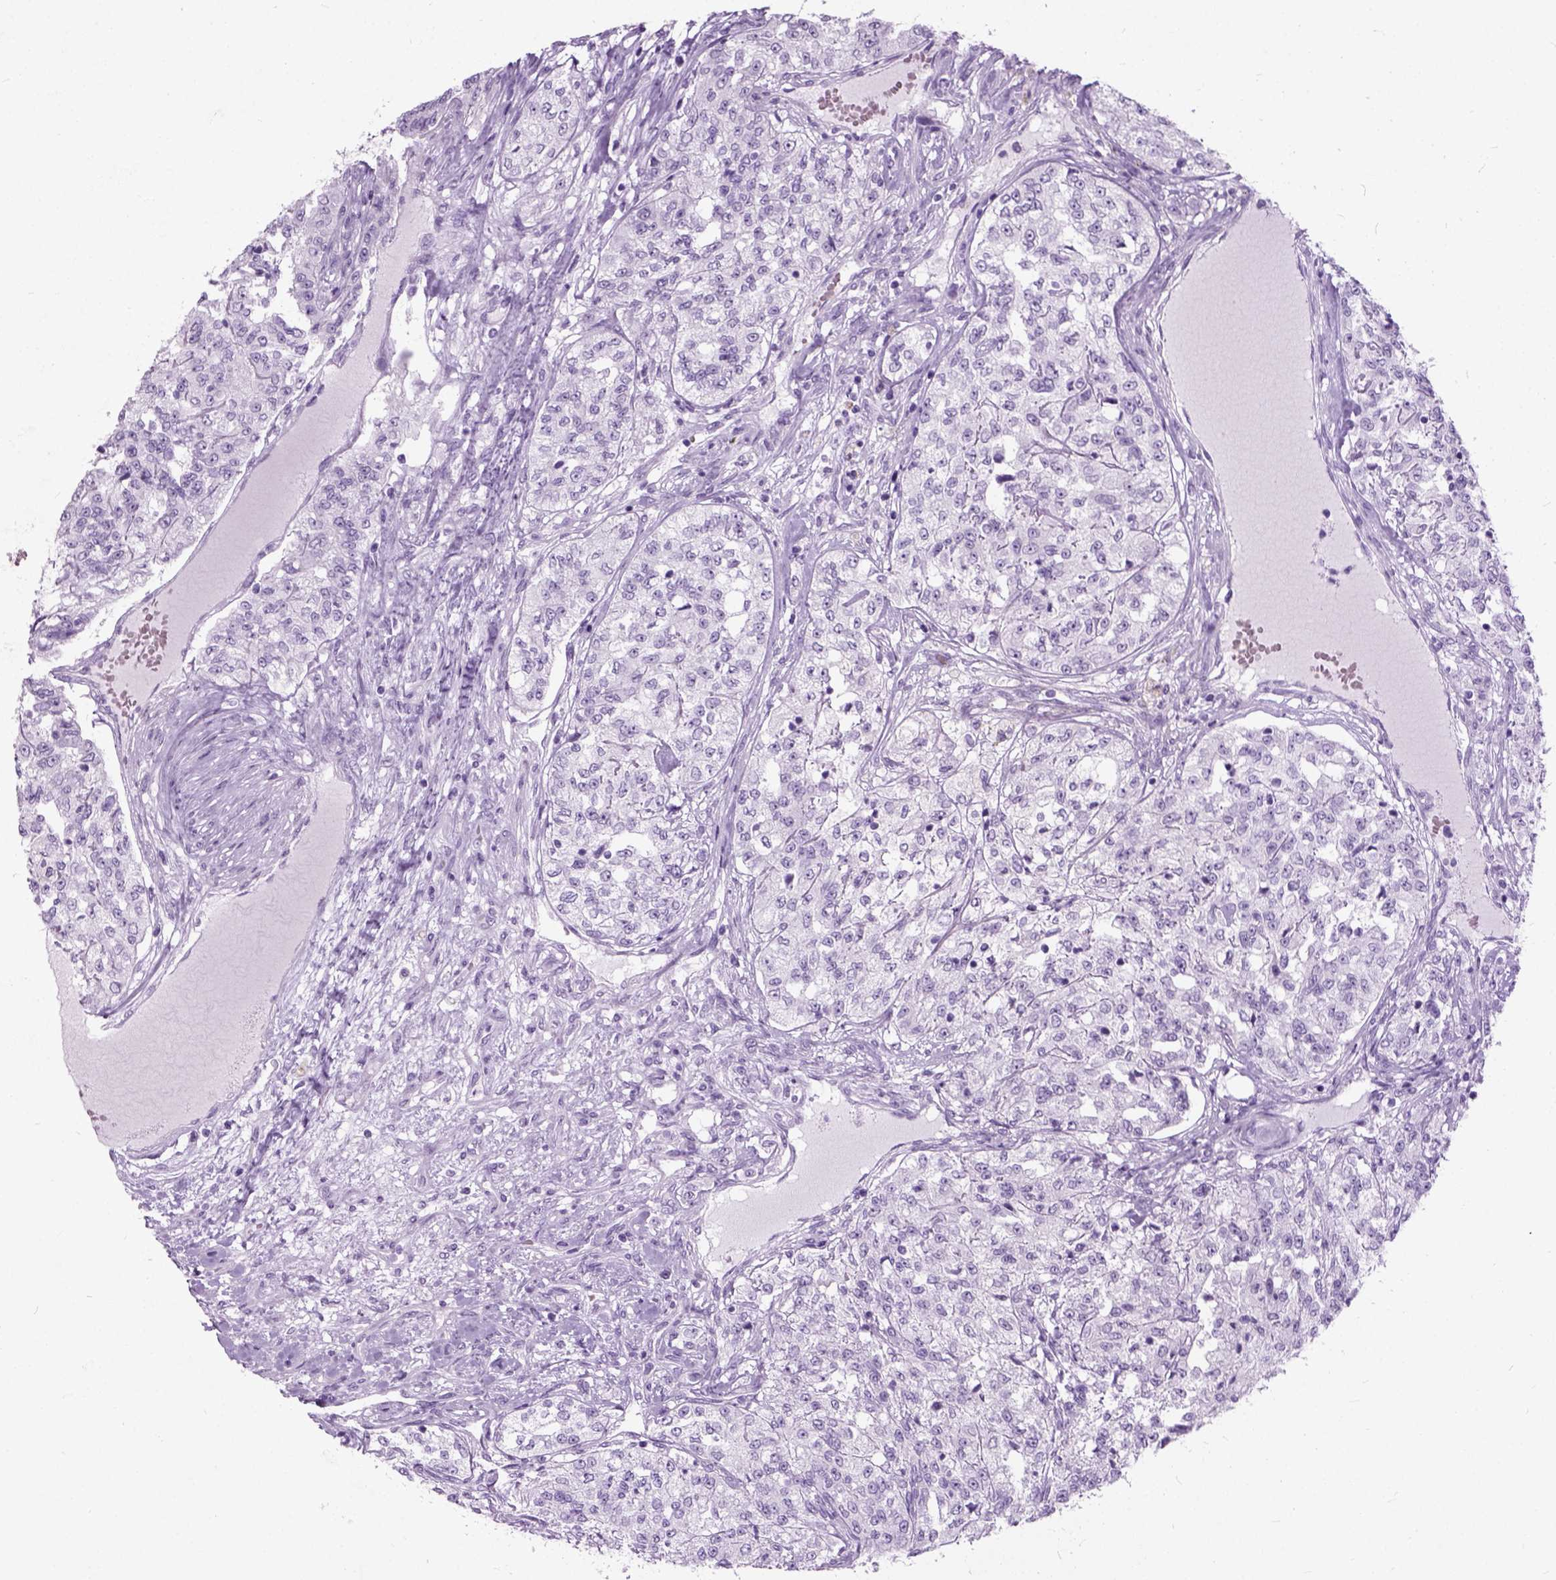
{"staining": {"intensity": "negative", "quantity": "none", "location": "none"}, "tissue": "renal cancer", "cell_type": "Tumor cells", "image_type": "cancer", "snomed": [{"axis": "morphology", "description": "Adenocarcinoma, NOS"}, {"axis": "topography", "description": "Kidney"}], "caption": "This is an immunohistochemistry micrograph of human adenocarcinoma (renal). There is no positivity in tumor cells.", "gene": "AXDND1", "patient": {"sex": "female", "age": 63}}